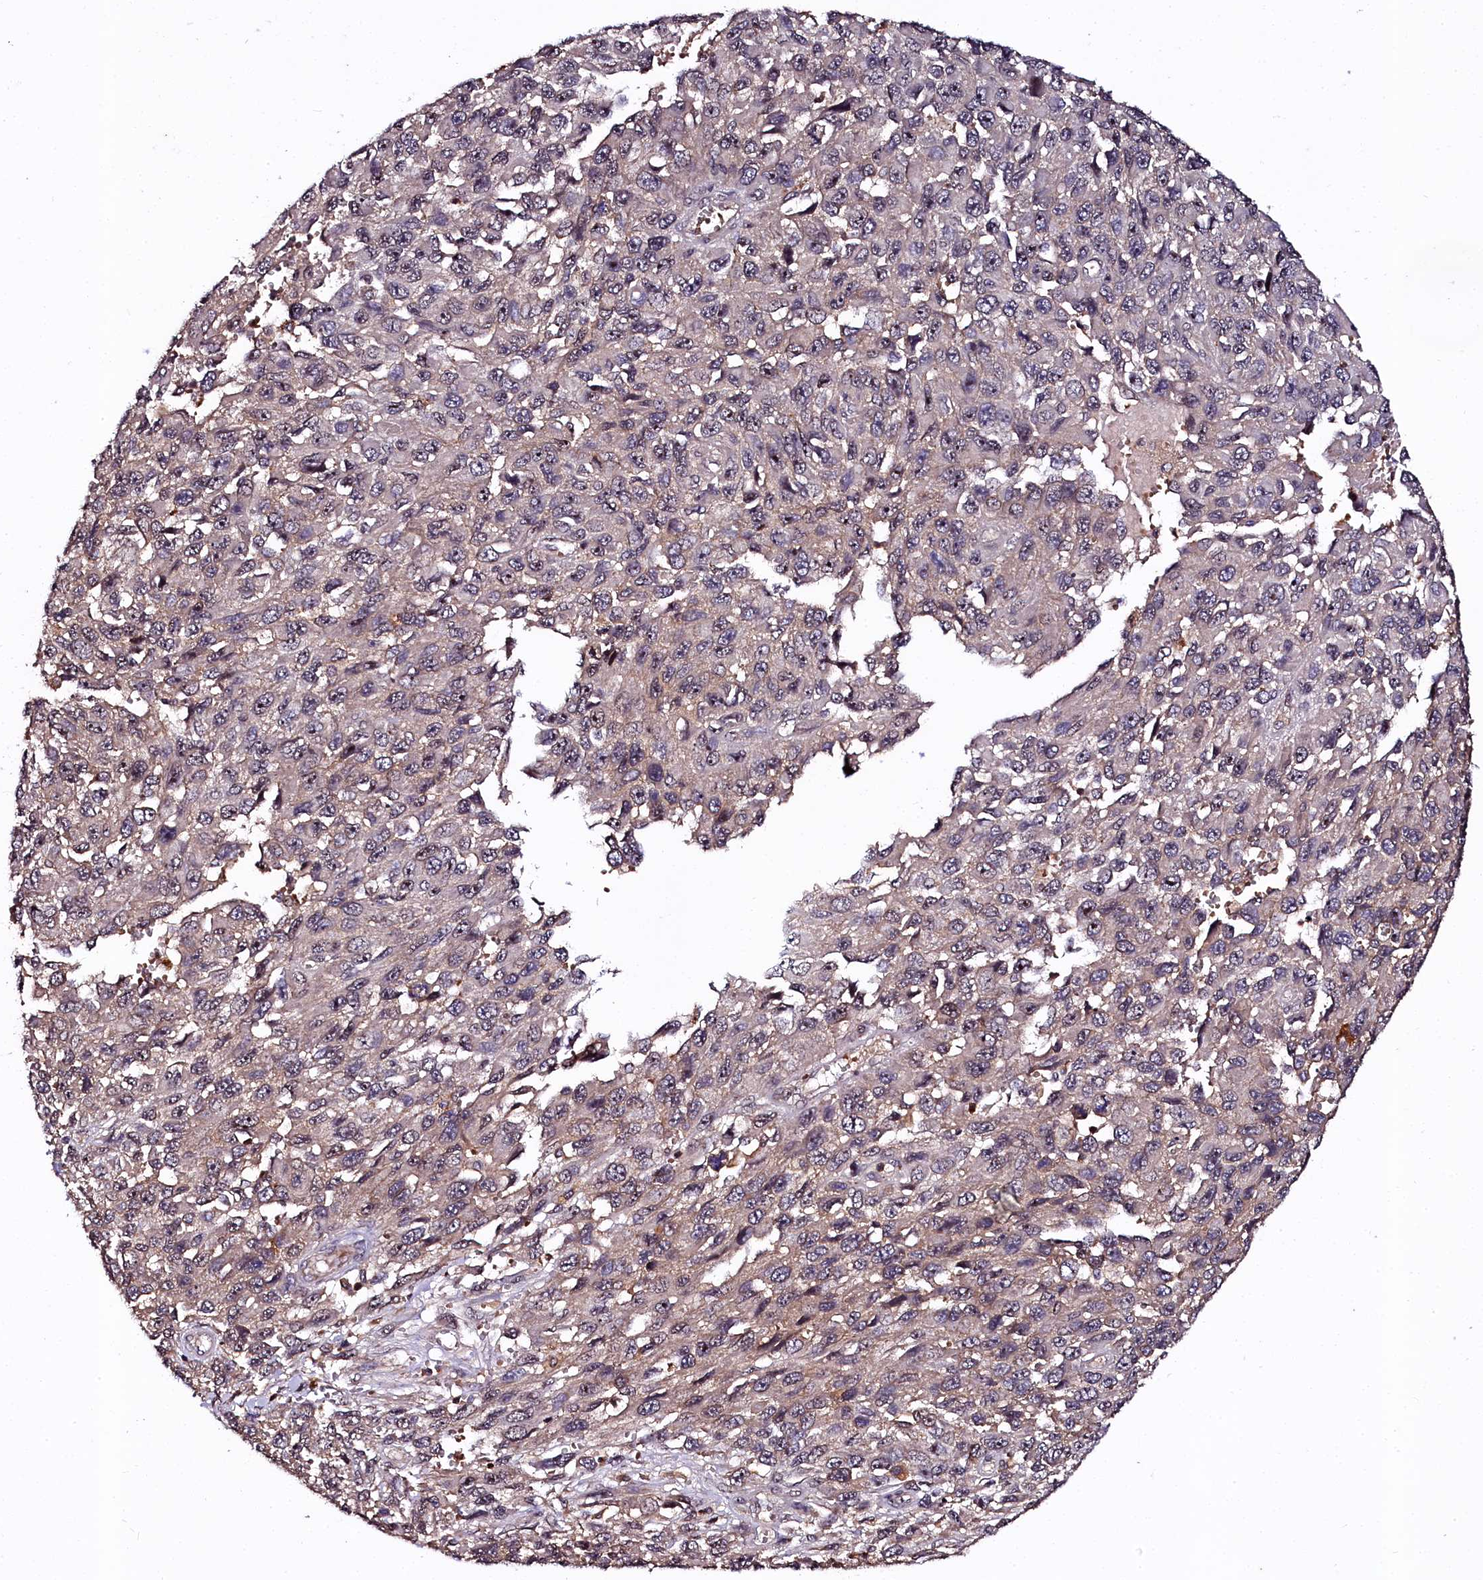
{"staining": {"intensity": "weak", "quantity": "<25%", "location": "cytoplasmic/membranous"}, "tissue": "melanoma", "cell_type": "Tumor cells", "image_type": "cancer", "snomed": [{"axis": "morphology", "description": "Normal tissue, NOS"}, {"axis": "morphology", "description": "Malignant melanoma, NOS"}, {"axis": "topography", "description": "Skin"}], "caption": "DAB immunohistochemical staining of melanoma reveals no significant expression in tumor cells. The staining is performed using DAB (3,3'-diaminobenzidine) brown chromogen with nuclei counter-stained in using hematoxylin.", "gene": "N4BP1", "patient": {"sex": "female", "age": 96}}